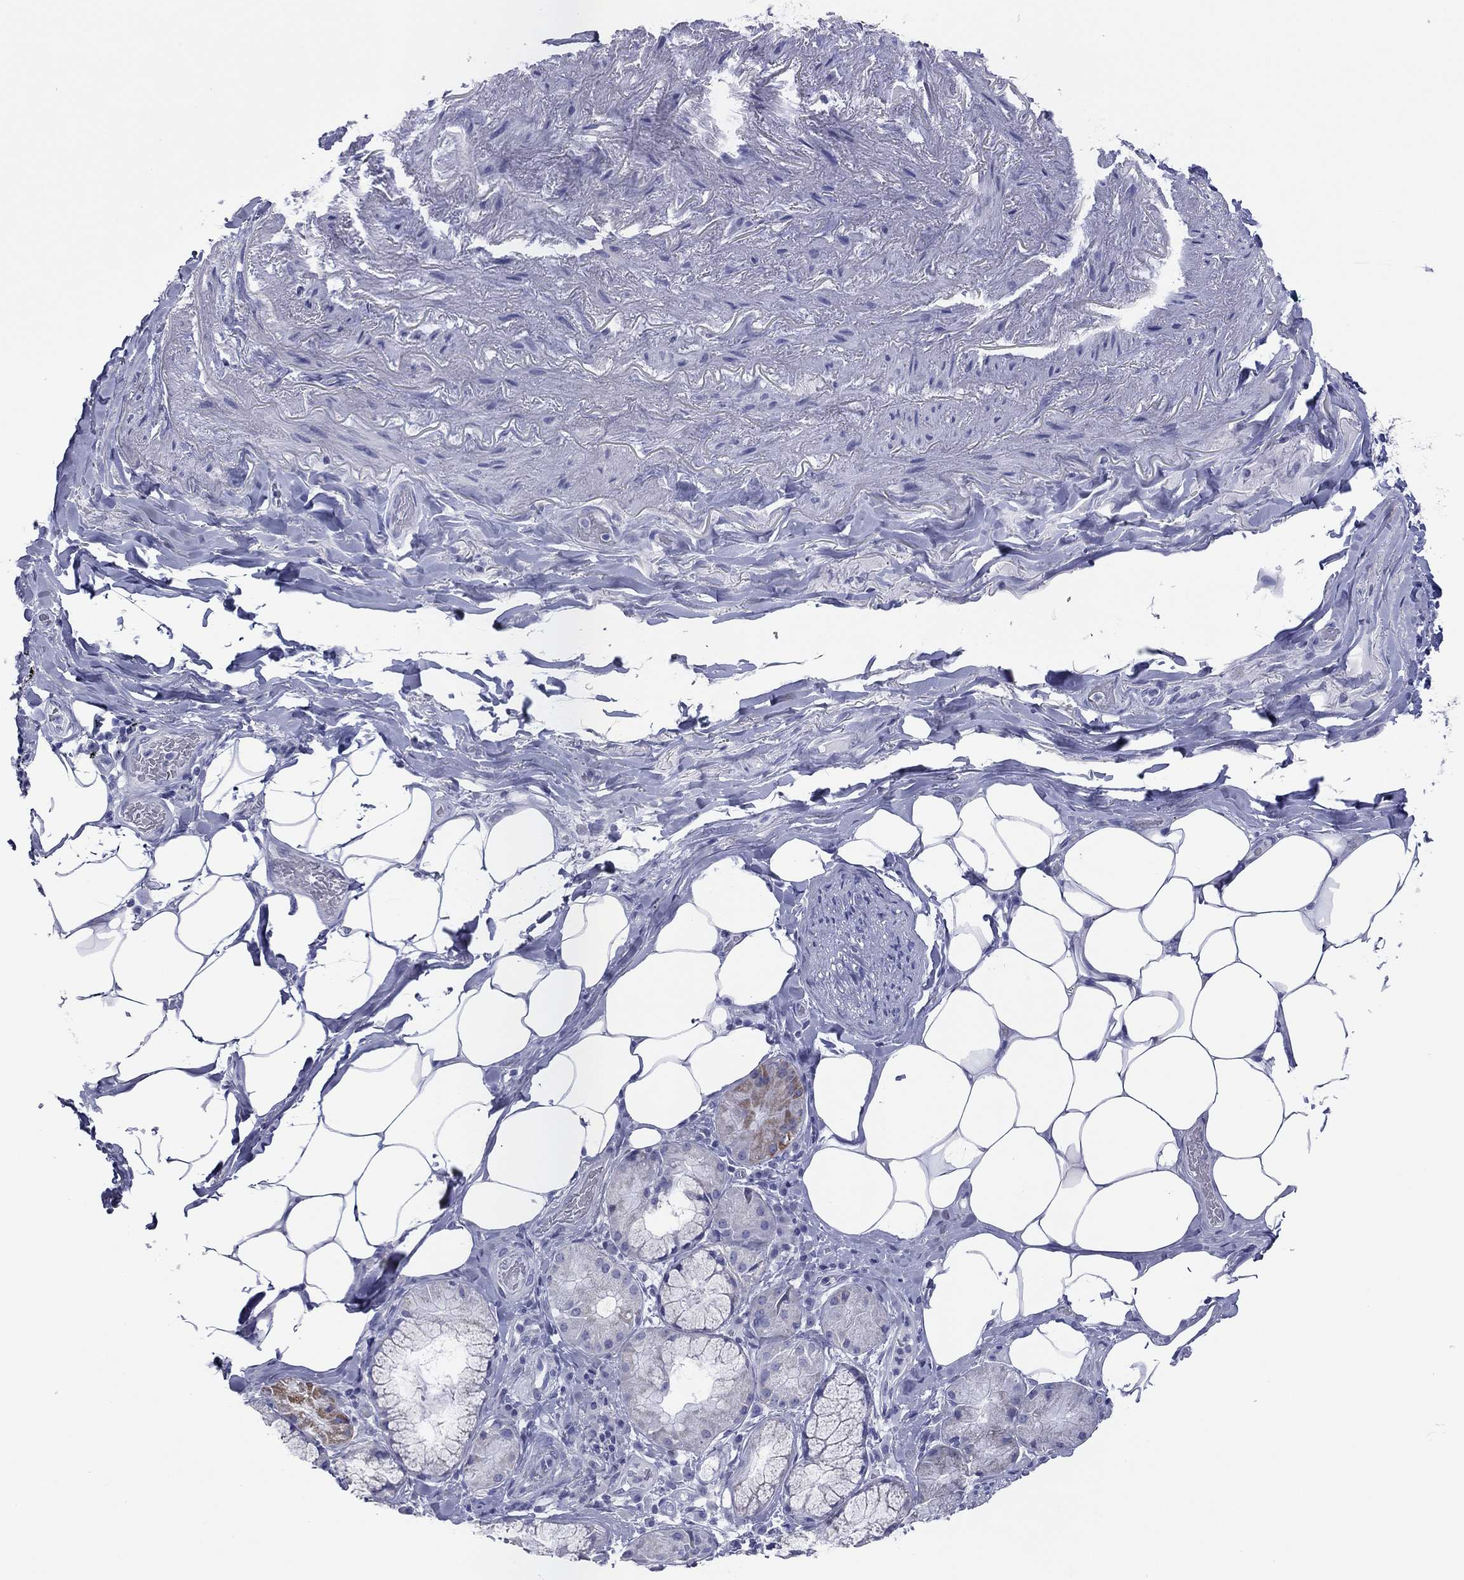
{"staining": {"intensity": "negative", "quantity": "none", "location": "none"}, "tissue": "adipose tissue", "cell_type": "Adipocytes", "image_type": "normal", "snomed": [{"axis": "morphology", "description": "Normal tissue, NOS"}, {"axis": "topography", "description": "Bronchus"}, {"axis": "topography", "description": "Lung"}], "caption": "Adipocytes show no significant protein staining in benign adipose tissue. (DAB (3,3'-diaminobenzidine) IHC with hematoxylin counter stain).", "gene": "VSIG10", "patient": {"sex": "female", "age": 57}}